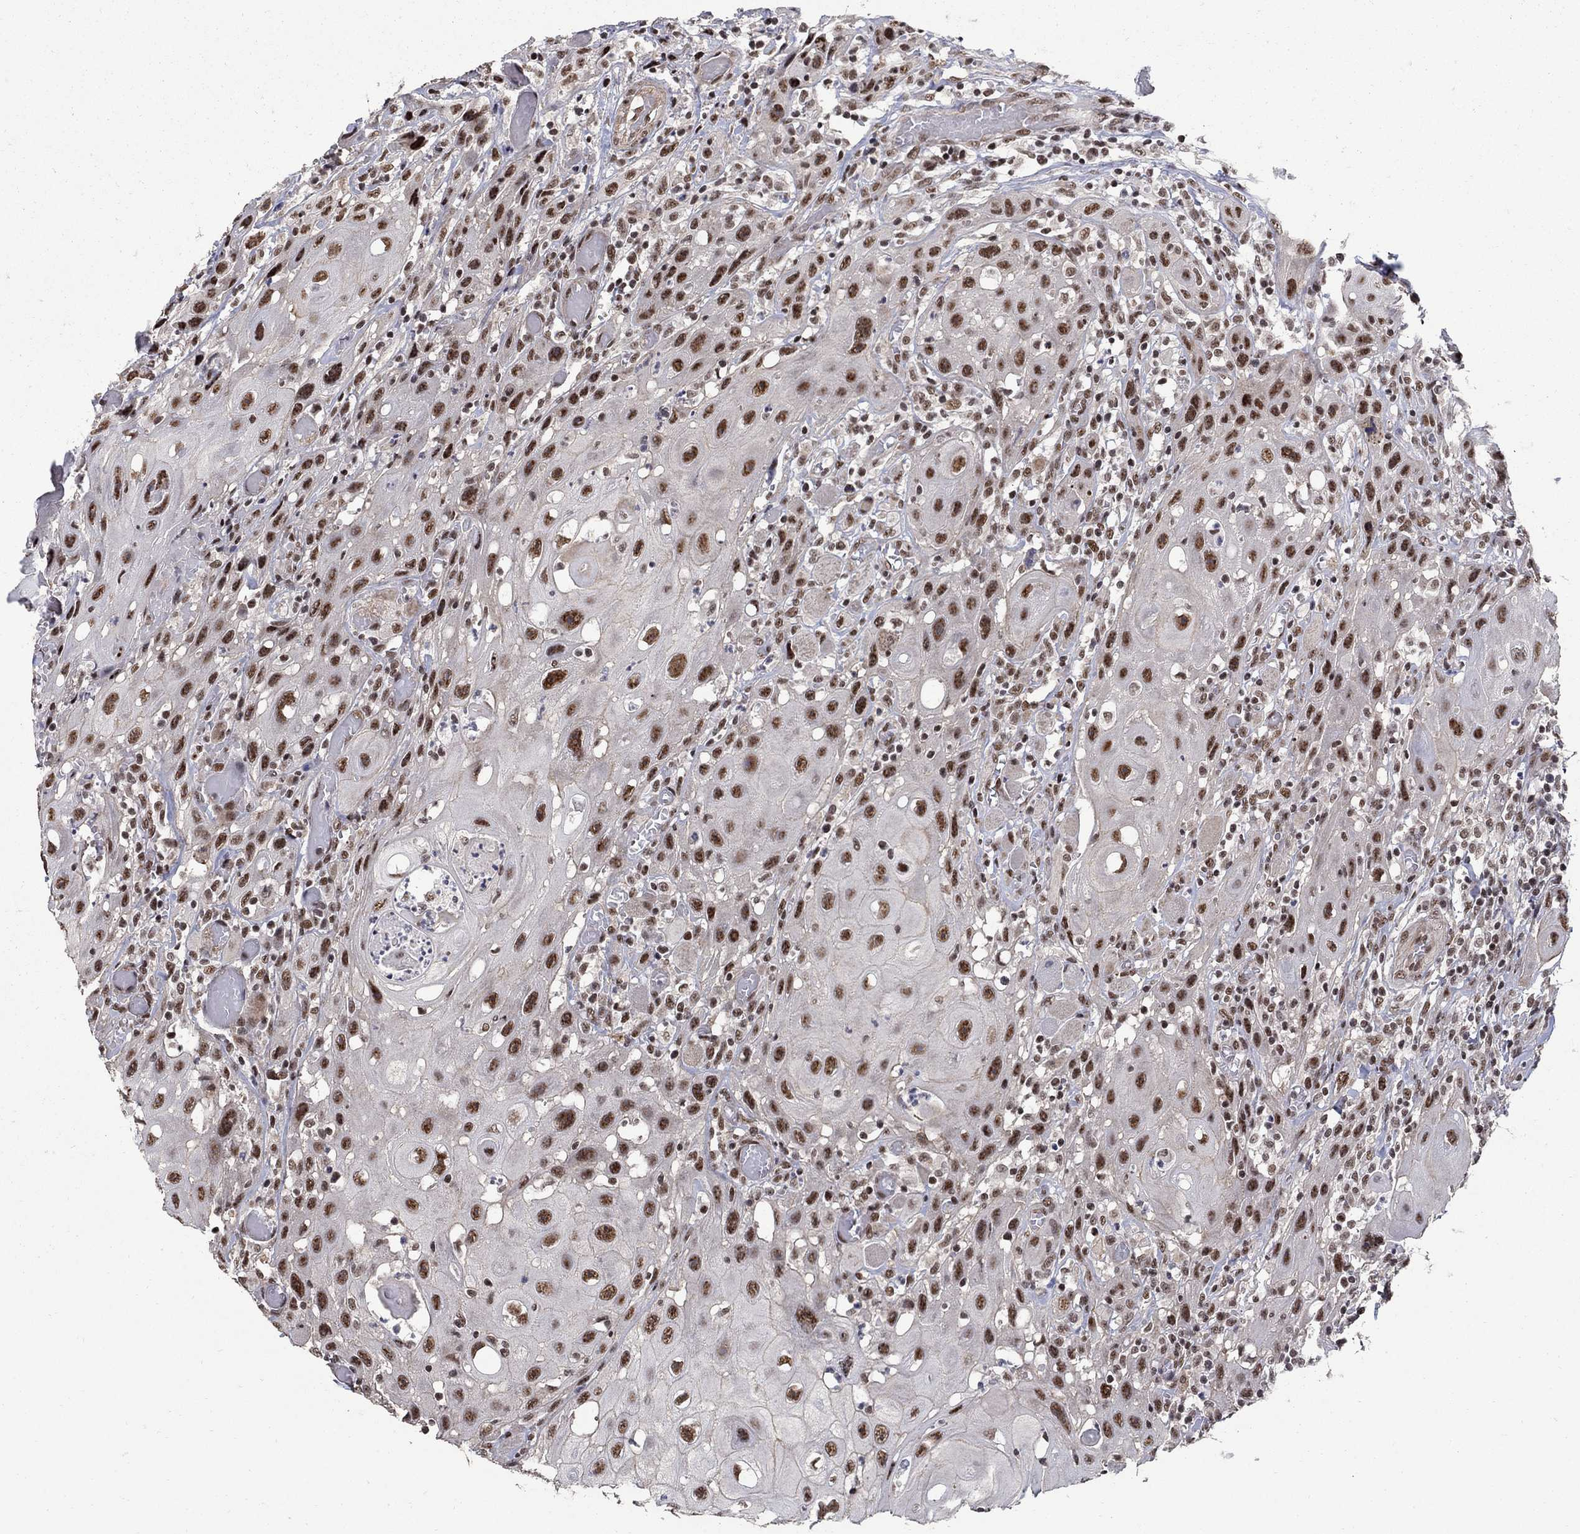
{"staining": {"intensity": "strong", "quantity": ">75%", "location": "nuclear"}, "tissue": "head and neck cancer", "cell_type": "Tumor cells", "image_type": "cancer", "snomed": [{"axis": "morphology", "description": "Normal tissue, NOS"}, {"axis": "morphology", "description": "Squamous cell carcinoma, NOS"}, {"axis": "topography", "description": "Oral tissue"}, {"axis": "topography", "description": "Head-Neck"}], "caption": "Immunohistochemical staining of head and neck cancer shows strong nuclear protein staining in about >75% of tumor cells.", "gene": "PNISR", "patient": {"sex": "male", "age": 71}}